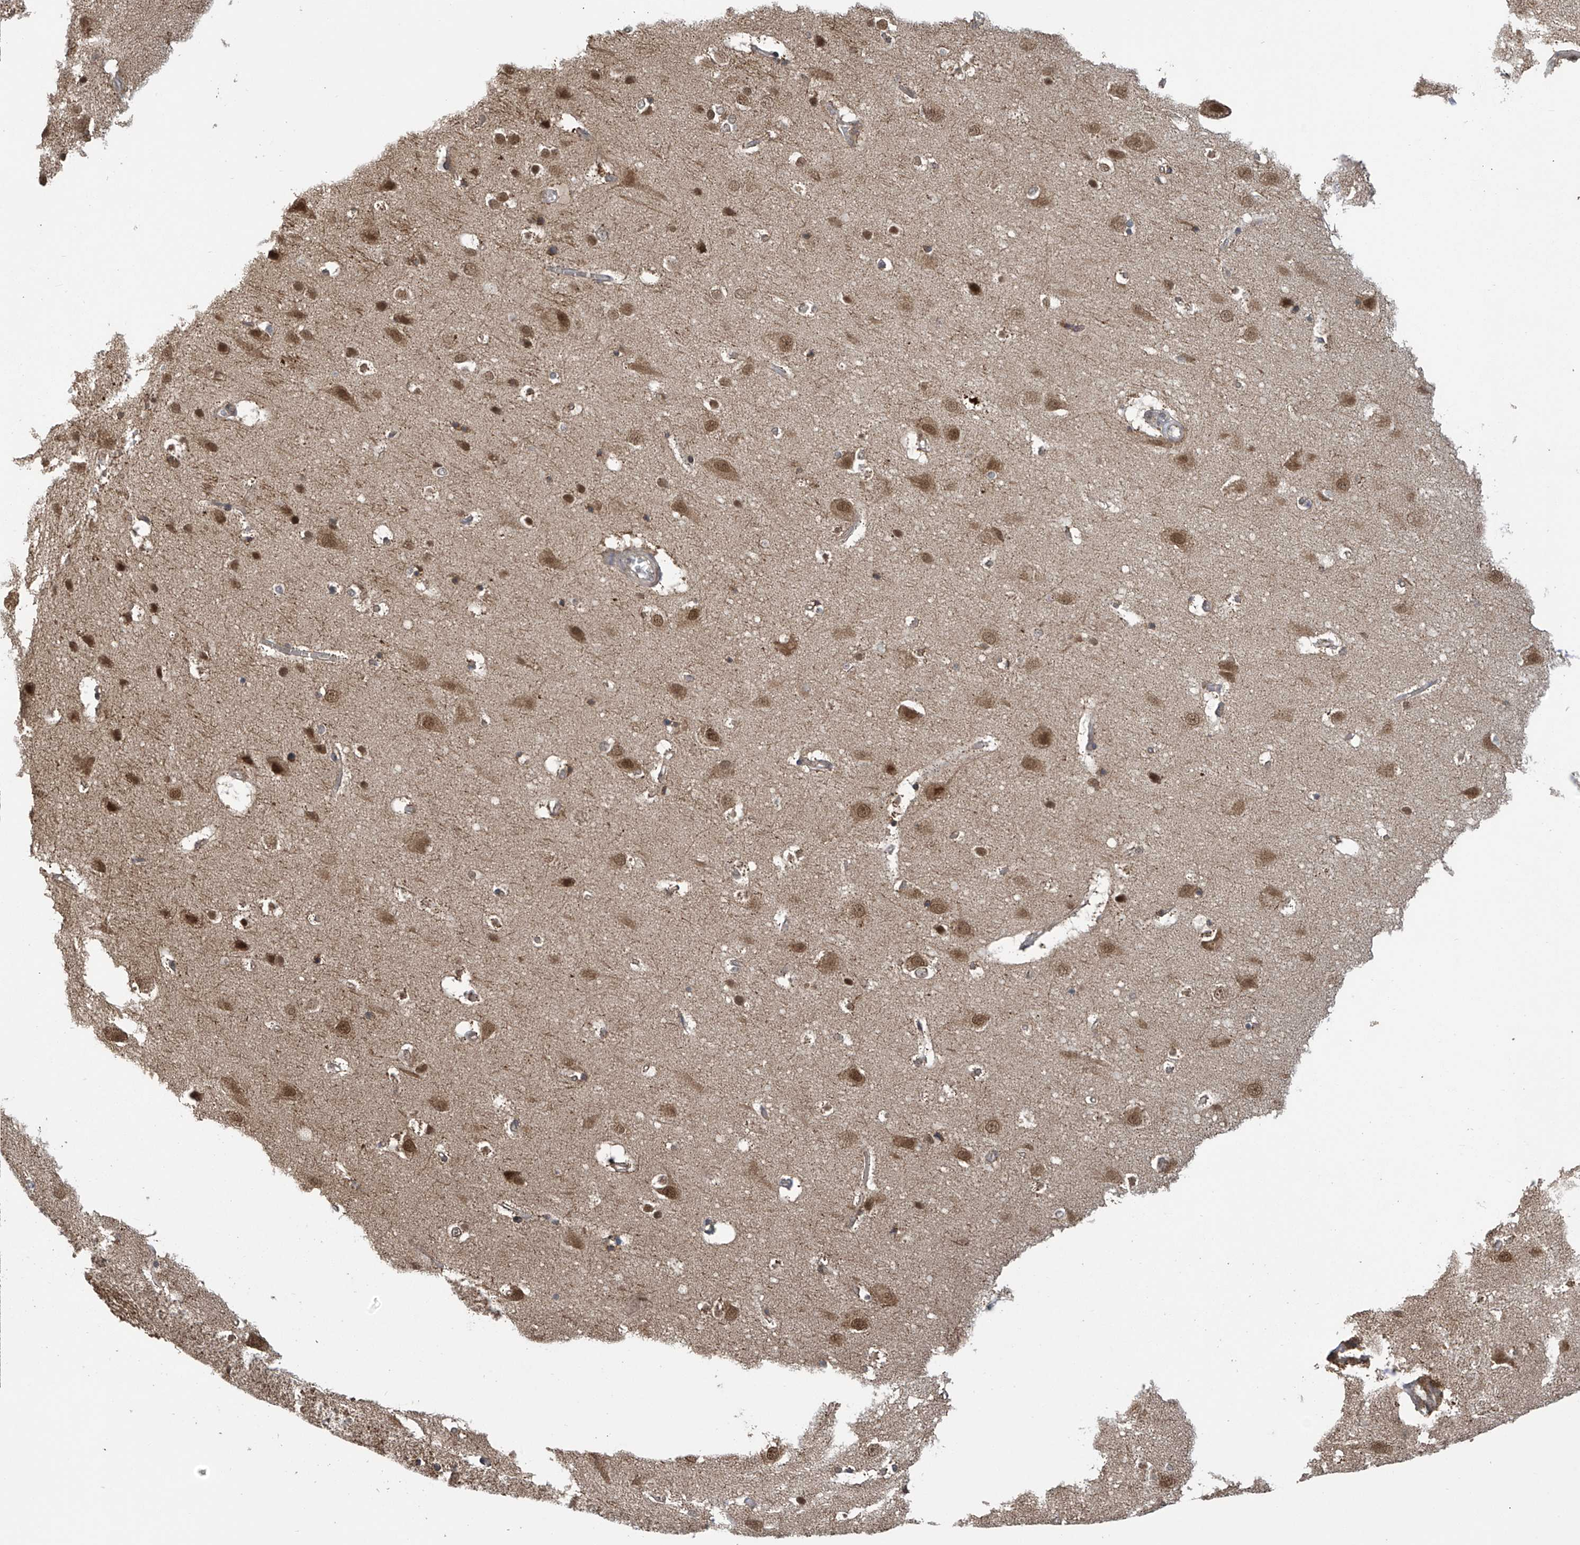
{"staining": {"intensity": "weak", "quantity": ">75%", "location": "cytoplasmic/membranous"}, "tissue": "cerebral cortex", "cell_type": "Endothelial cells", "image_type": "normal", "snomed": [{"axis": "morphology", "description": "Normal tissue, NOS"}, {"axis": "topography", "description": "Cerebral cortex"}], "caption": "Weak cytoplasmic/membranous protein staining is identified in approximately >75% of endothelial cells in cerebral cortex. (DAB (3,3'-diaminobenzidine) = brown stain, brightfield microscopy at high magnification).", "gene": "ABHD13", "patient": {"sex": "male", "age": 54}}